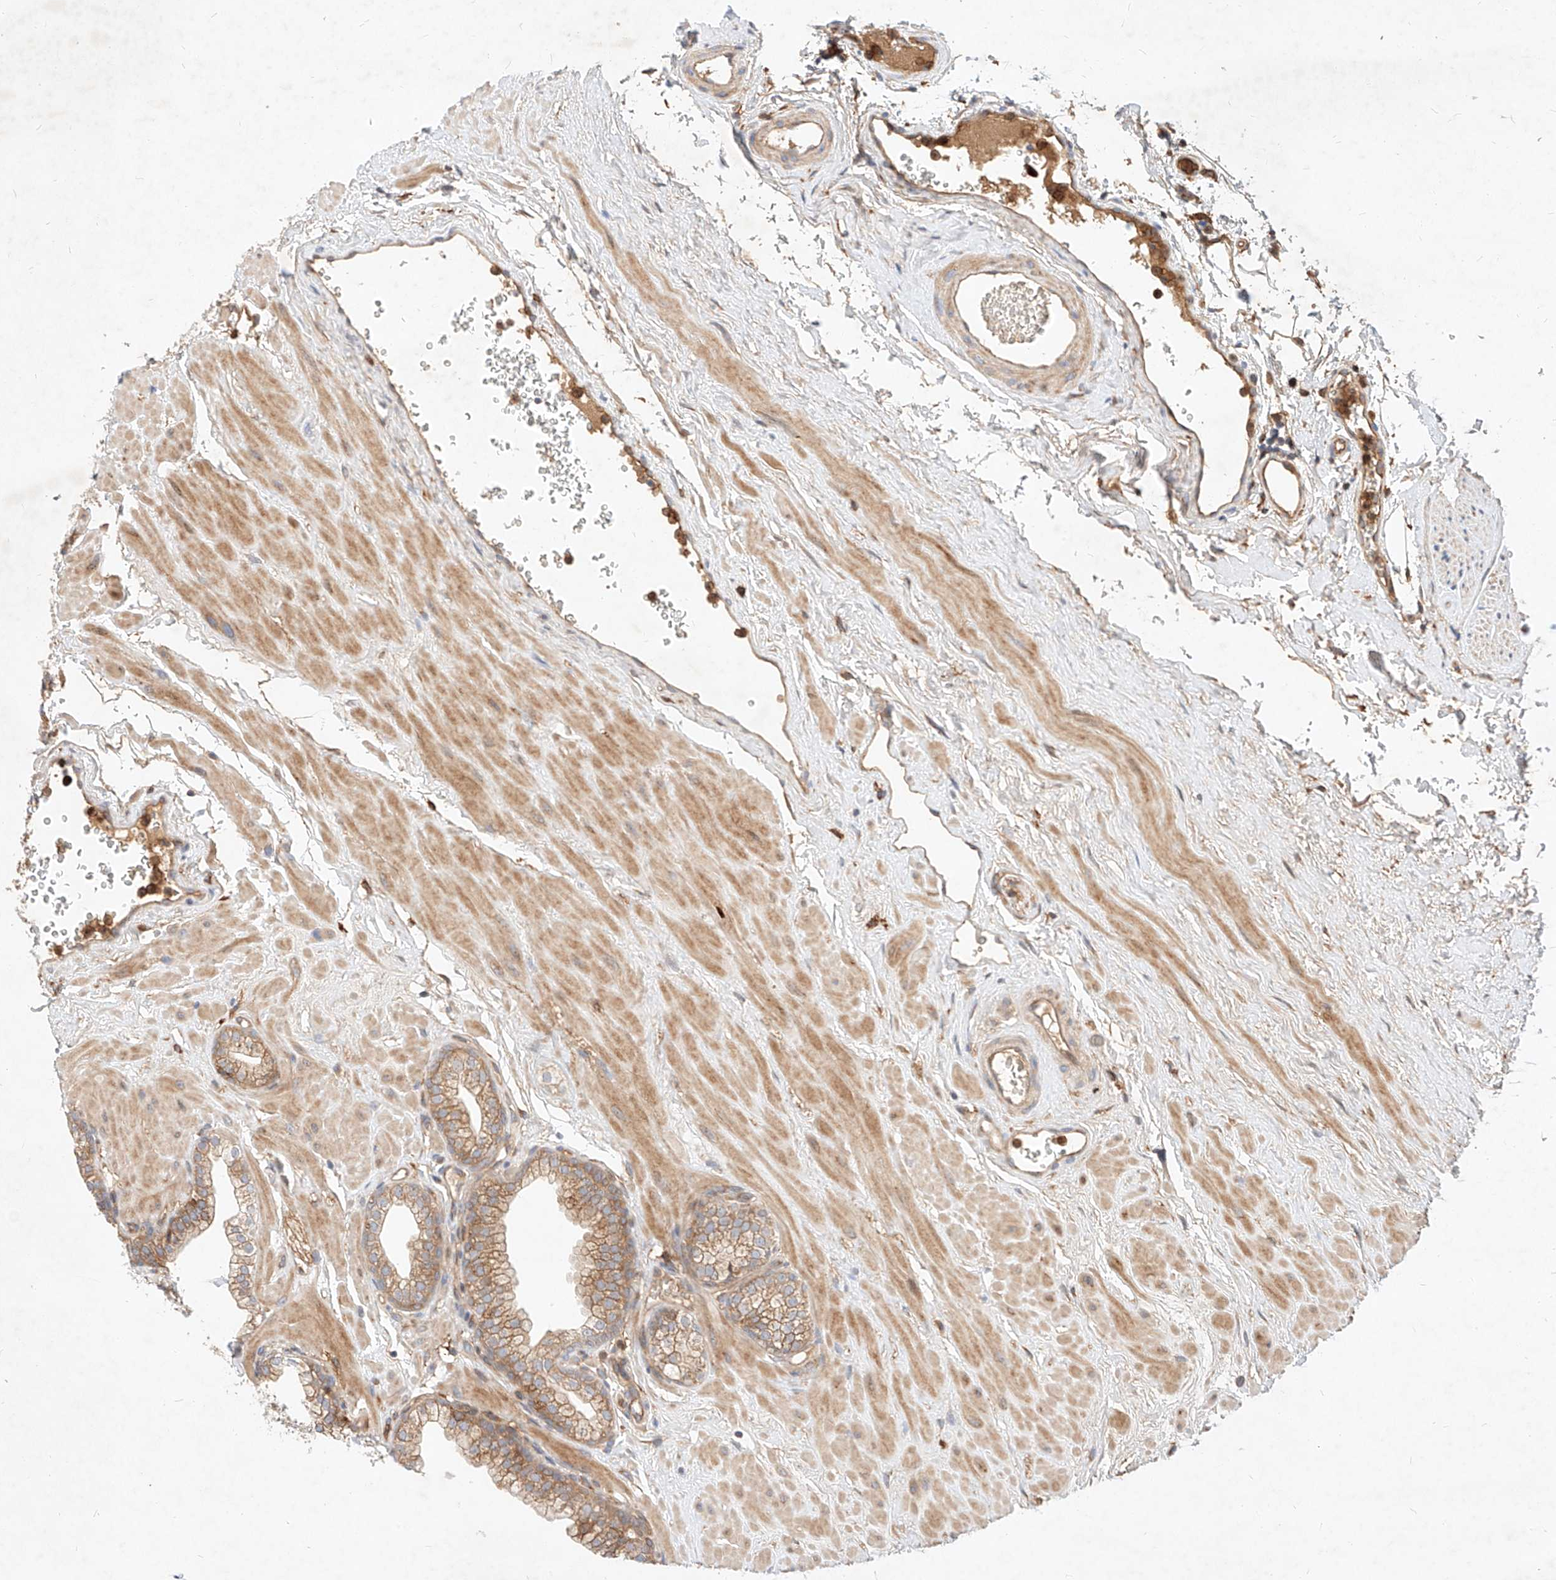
{"staining": {"intensity": "moderate", "quantity": "25%-75%", "location": "cytoplasmic/membranous"}, "tissue": "prostate", "cell_type": "Glandular cells", "image_type": "normal", "snomed": [{"axis": "morphology", "description": "Normal tissue, NOS"}, {"axis": "morphology", "description": "Urothelial carcinoma, Low grade"}, {"axis": "topography", "description": "Urinary bladder"}, {"axis": "topography", "description": "Prostate"}], "caption": "Prostate was stained to show a protein in brown. There is medium levels of moderate cytoplasmic/membranous expression in approximately 25%-75% of glandular cells. Nuclei are stained in blue.", "gene": "NFAM1", "patient": {"sex": "male", "age": 60}}